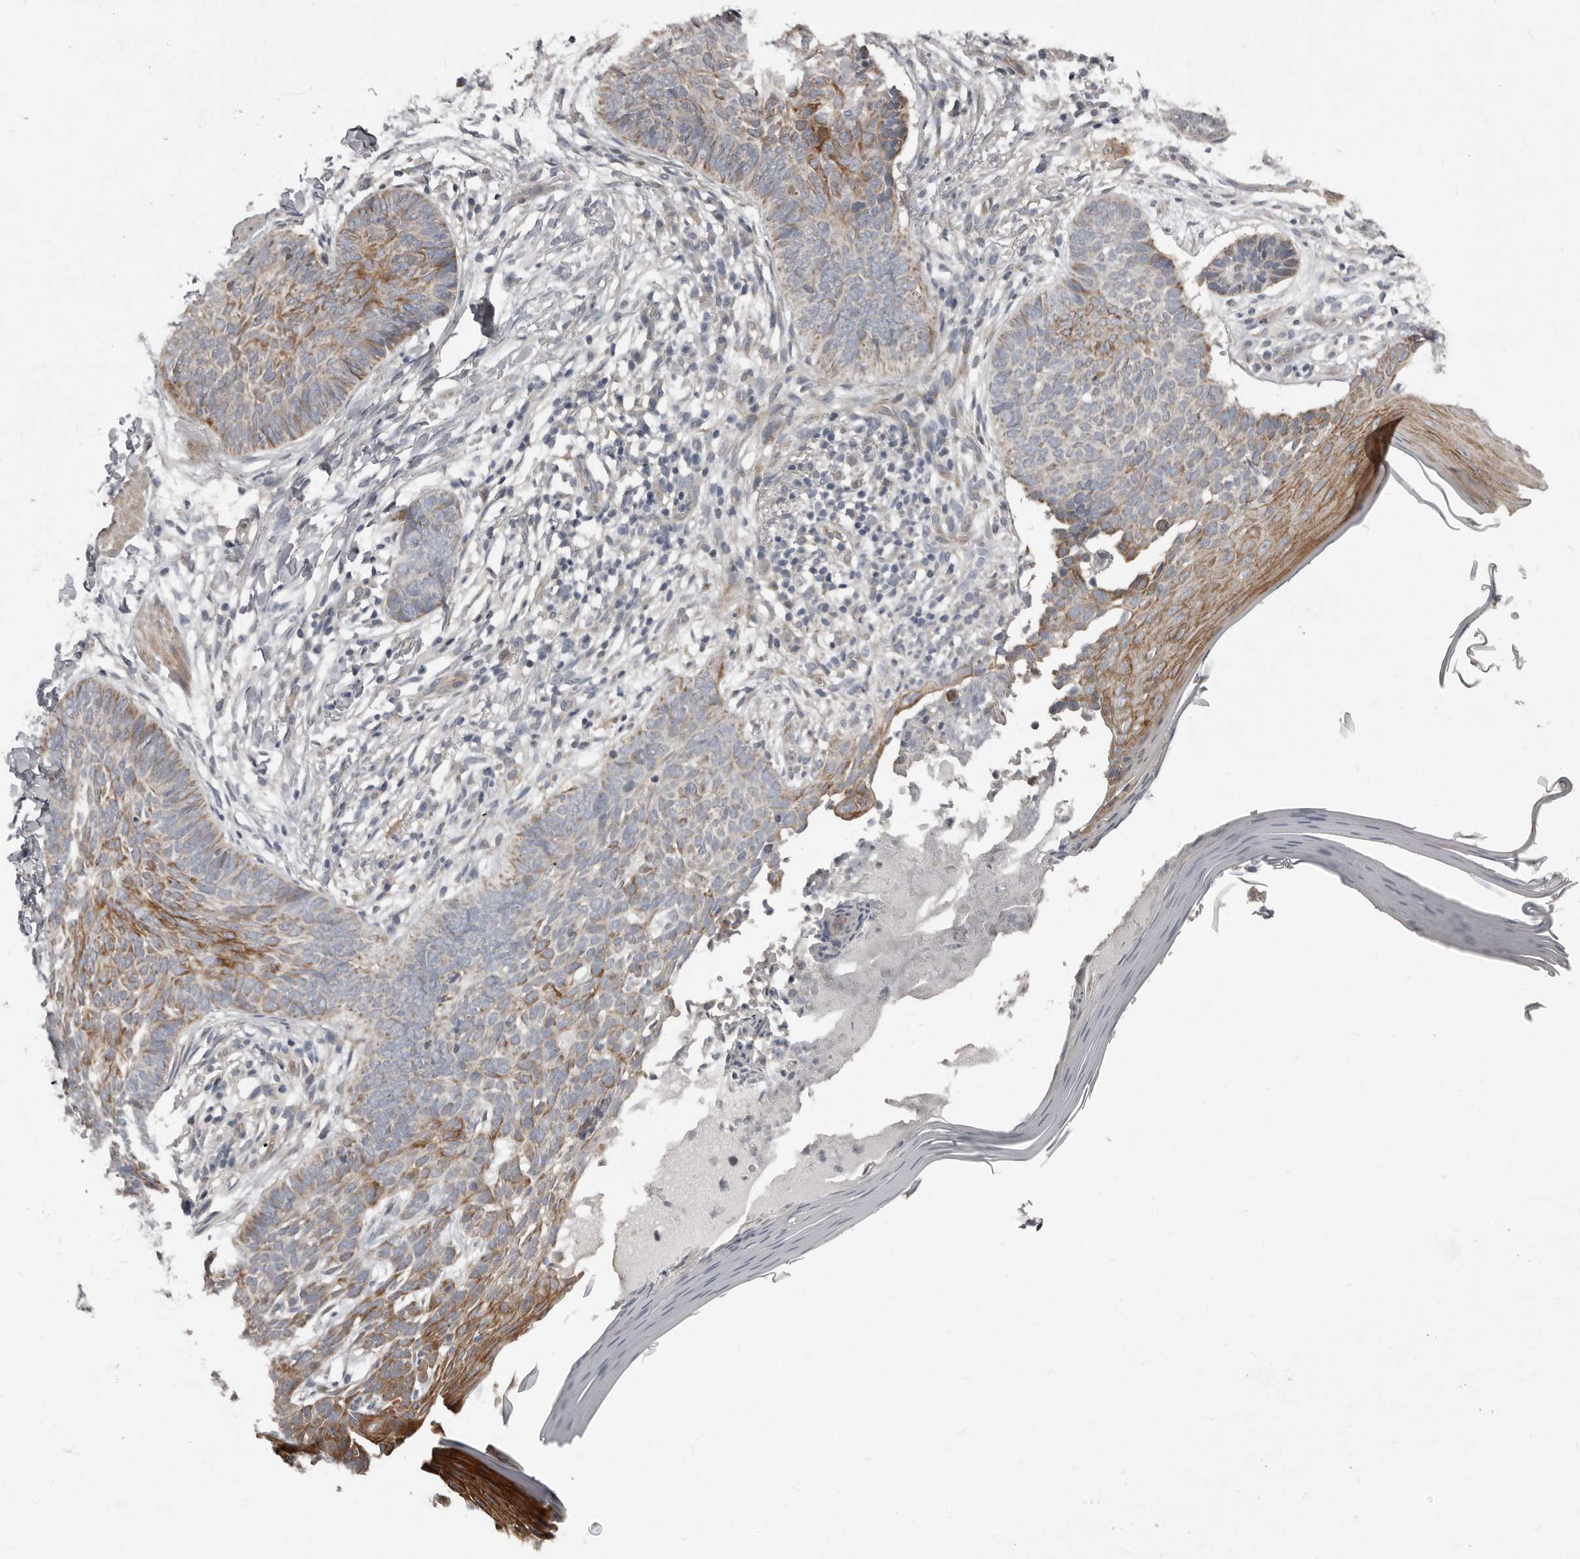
{"staining": {"intensity": "moderate", "quantity": "25%-75%", "location": "cytoplasmic/membranous"}, "tissue": "skin cancer", "cell_type": "Tumor cells", "image_type": "cancer", "snomed": [{"axis": "morphology", "description": "Normal tissue, NOS"}, {"axis": "morphology", "description": "Basal cell carcinoma"}, {"axis": "topography", "description": "Skin"}], "caption": "Skin cancer (basal cell carcinoma) stained with a protein marker reveals moderate staining in tumor cells.", "gene": "KCNJ8", "patient": {"sex": "male", "age": 50}}